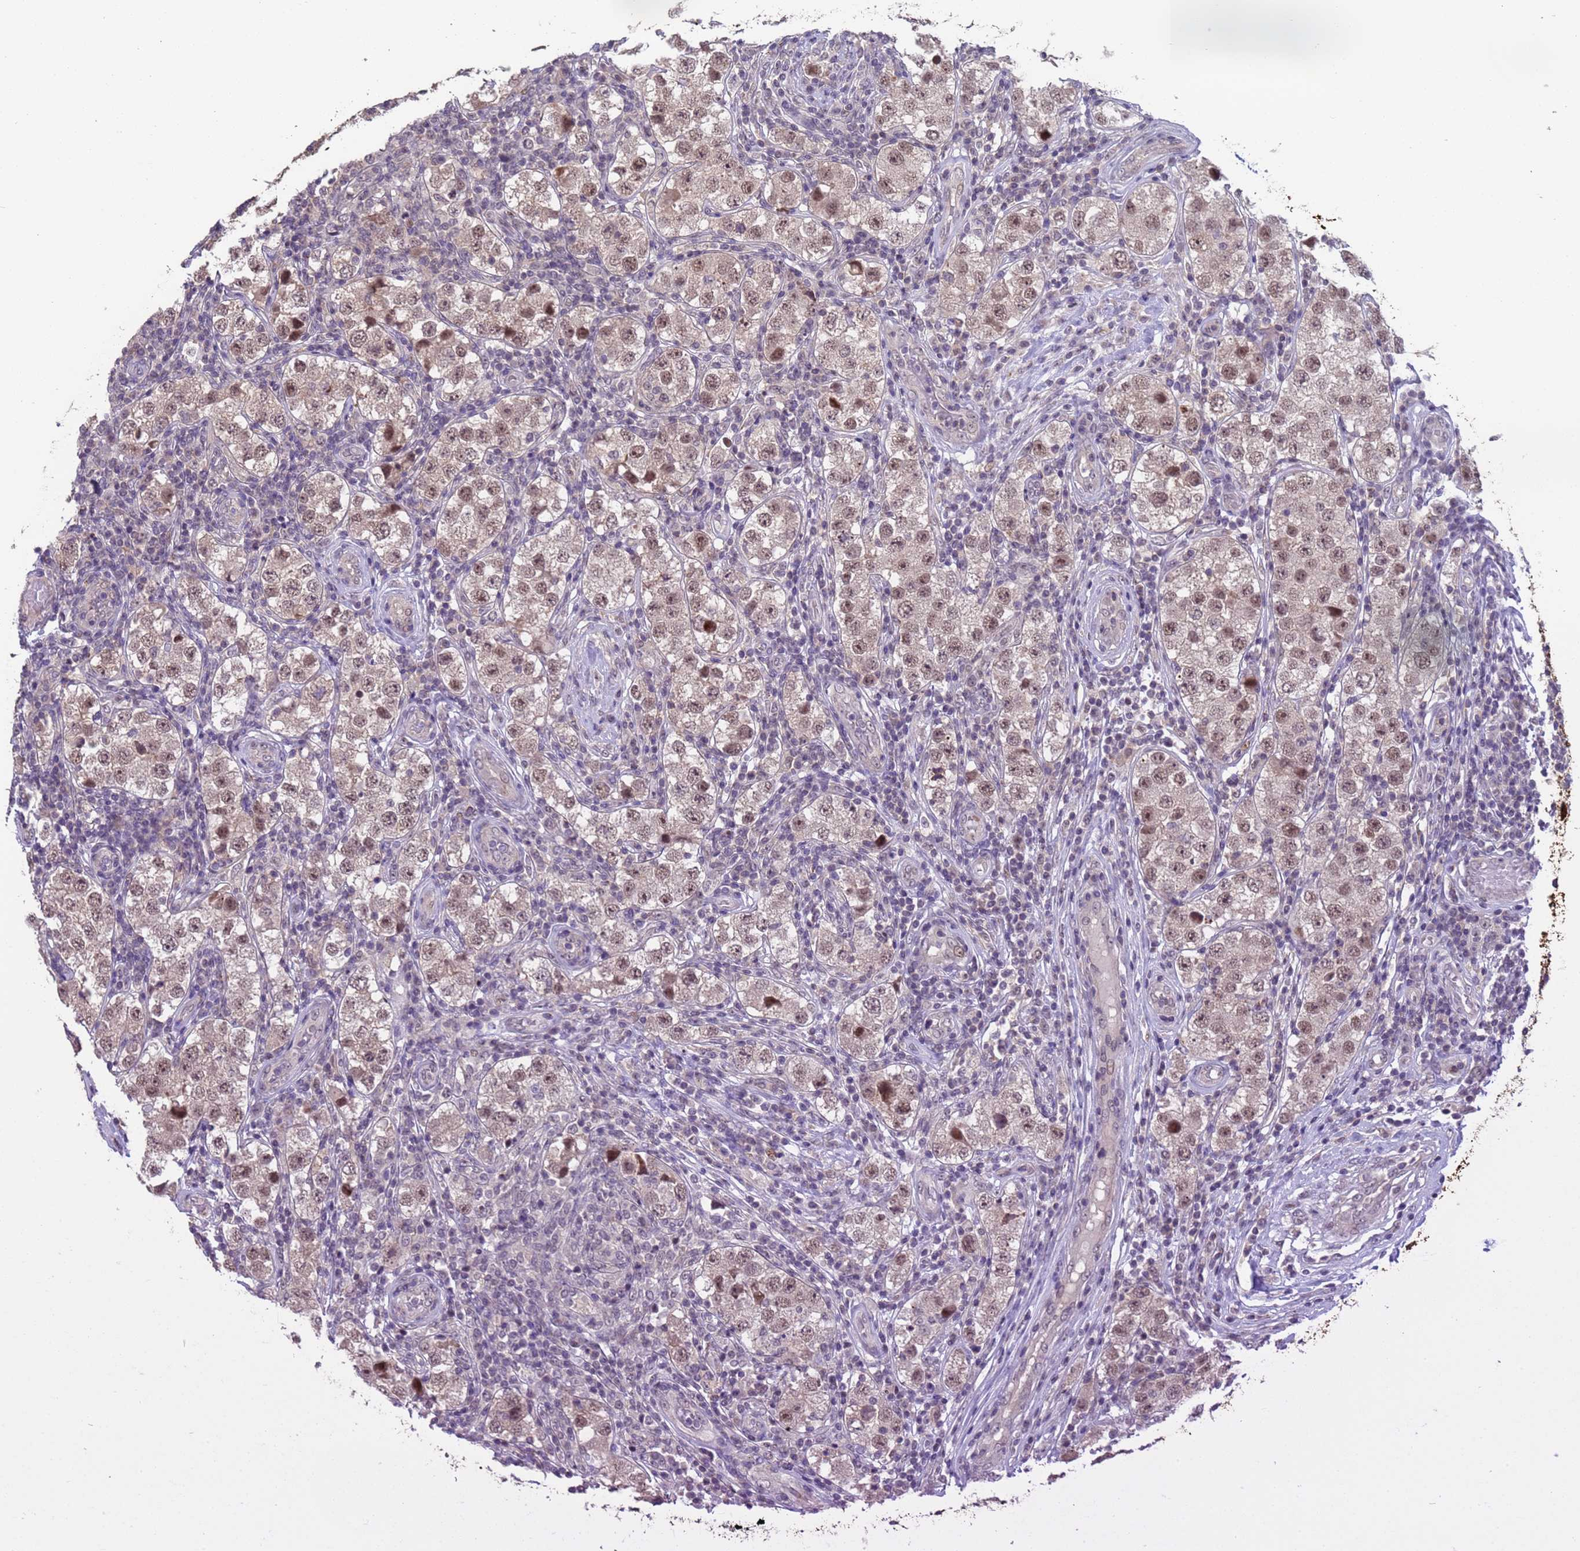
{"staining": {"intensity": "moderate", "quantity": ">75%", "location": "nuclear"}, "tissue": "testis cancer", "cell_type": "Tumor cells", "image_type": "cancer", "snomed": [{"axis": "morphology", "description": "Seminoma, NOS"}, {"axis": "topography", "description": "Testis"}], "caption": "Testis cancer tissue reveals moderate nuclear staining in about >75% of tumor cells, visualized by immunohistochemistry.", "gene": "VWA3A", "patient": {"sex": "male", "age": 34}}